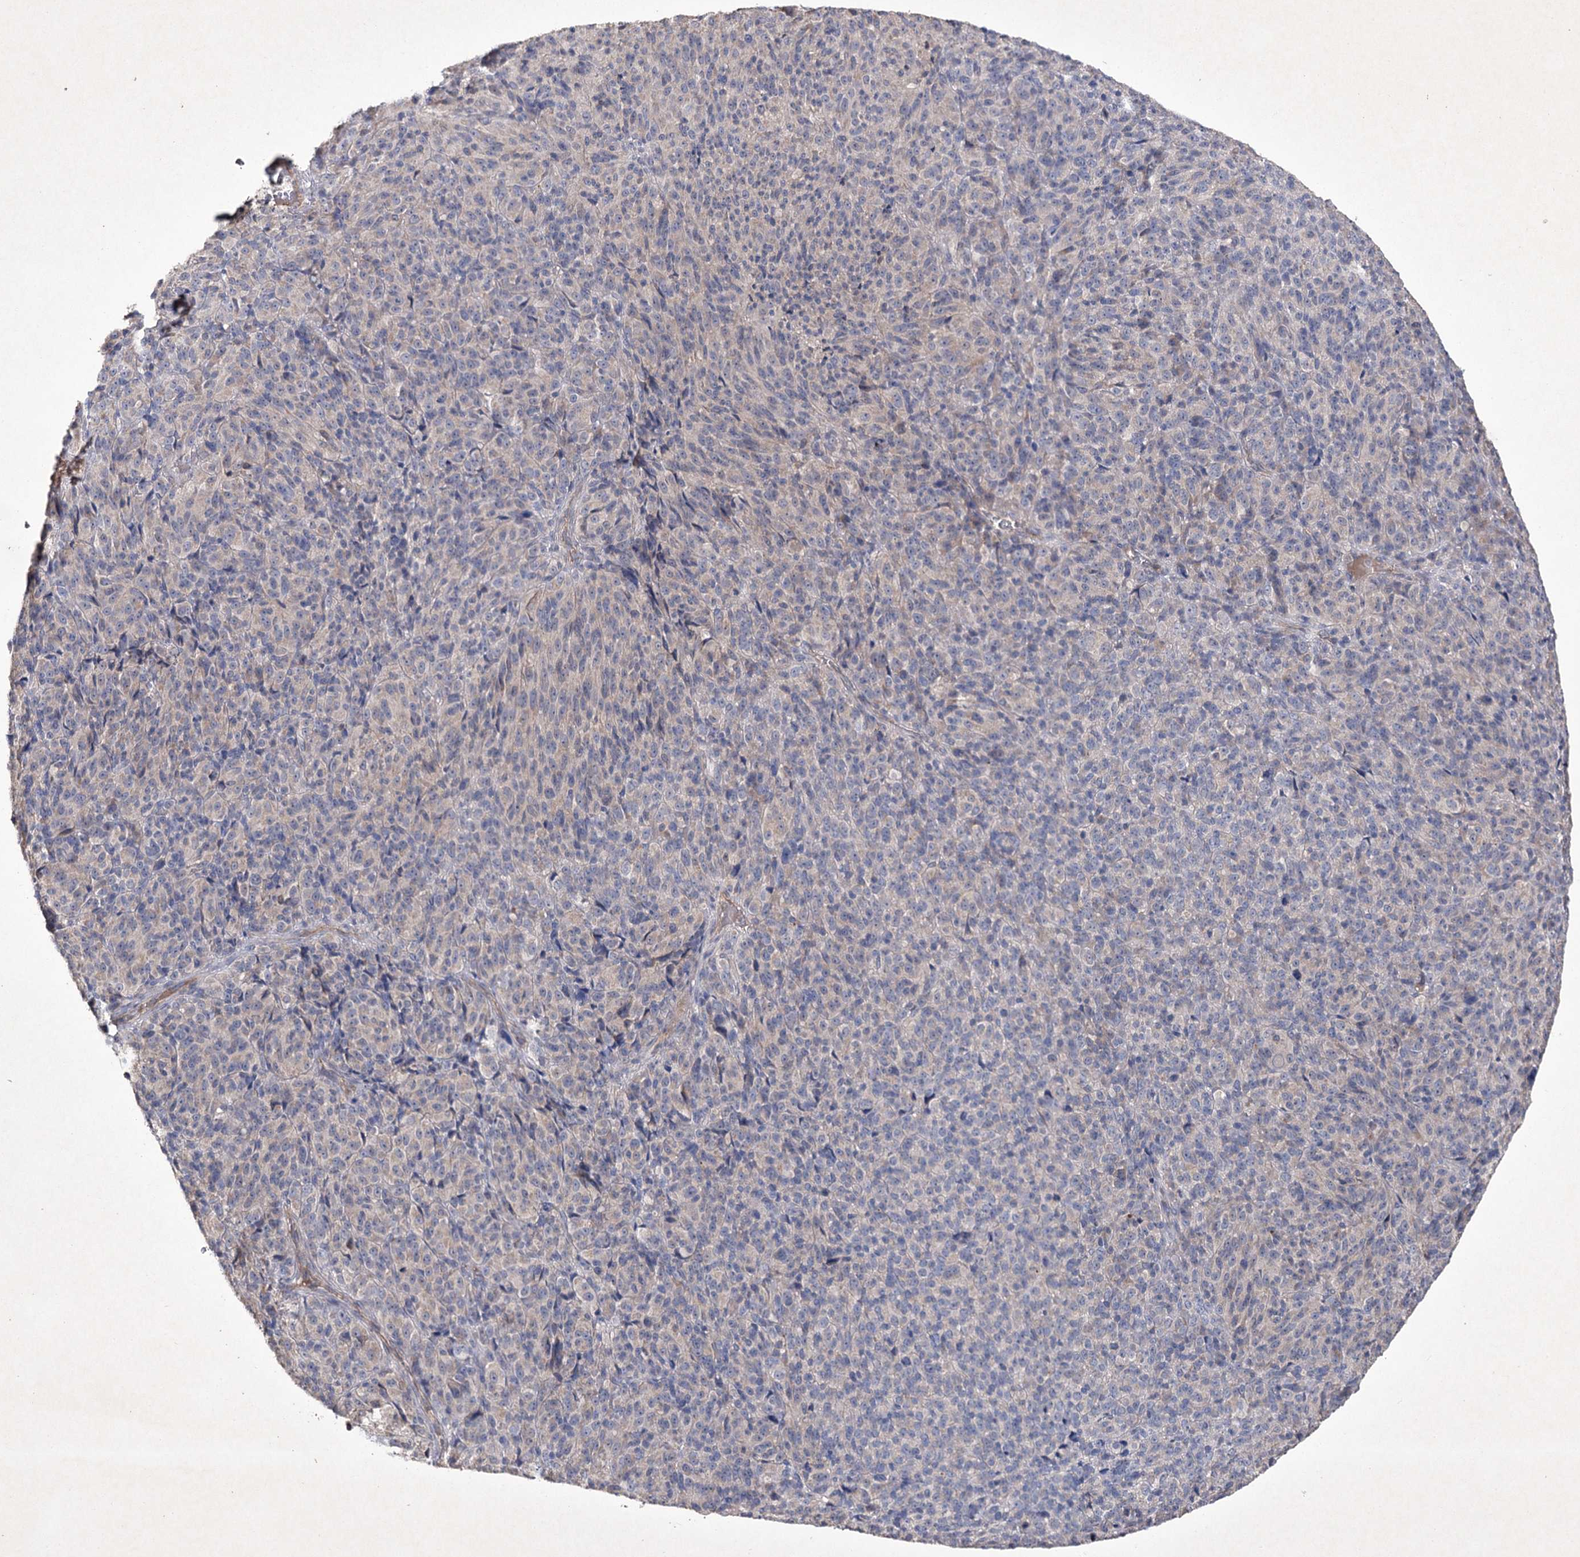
{"staining": {"intensity": "negative", "quantity": "none", "location": "none"}, "tissue": "melanoma", "cell_type": "Tumor cells", "image_type": "cancer", "snomed": [{"axis": "morphology", "description": "Malignant melanoma, Metastatic site"}, {"axis": "topography", "description": "Brain"}], "caption": "Human melanoma stained for a protein using IHC reveals no positivity in tumor cells.", "gene": "SEMA4G", "patient": {"sex": "female", "age": 56}}